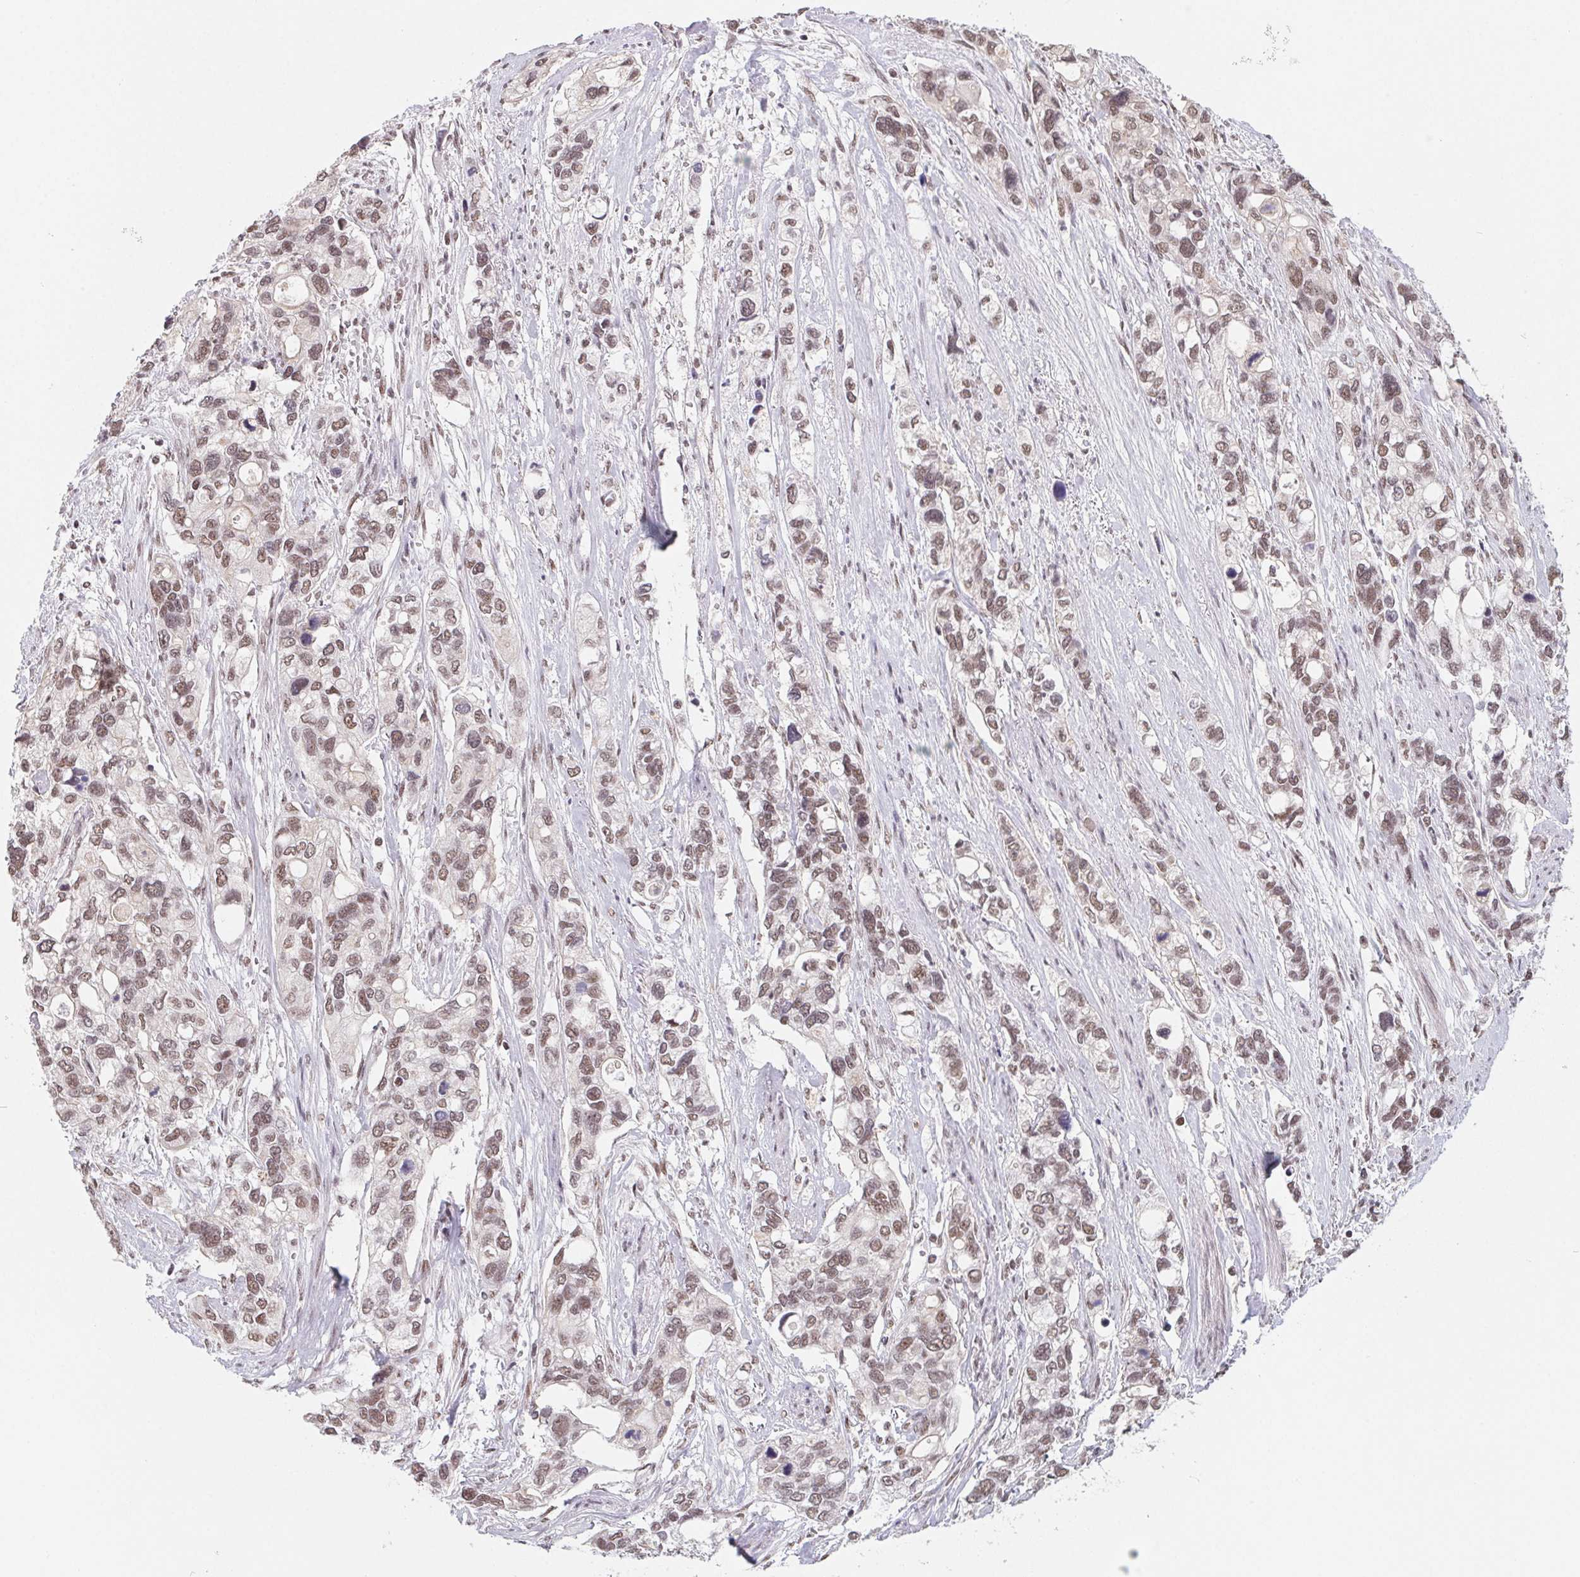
{"staining": {"intensity": "weak", "quantity": ">75%", "location": "nuclear"}, "tissue": "stomach cancer", "cell_type": "Tumor cells", "image_type": "cancer", "snomed": [{"axis": "morphology", "description": "Adenocarcinoma, NOS"}, {"axis": "topography", "description": "Stomach, upper"}], "caption": "Immunohistochemical staining of stomach adenocarcinoma reveals low levels of weak nuclear protein expression in about >75% of tumor cells. (Stains: DAB in brown, nuclei in blue, Microscopy: brightfield microscopy at high magnification).", "gene": "TCERG1", "patient": {"sex": "female", "age": 81}}